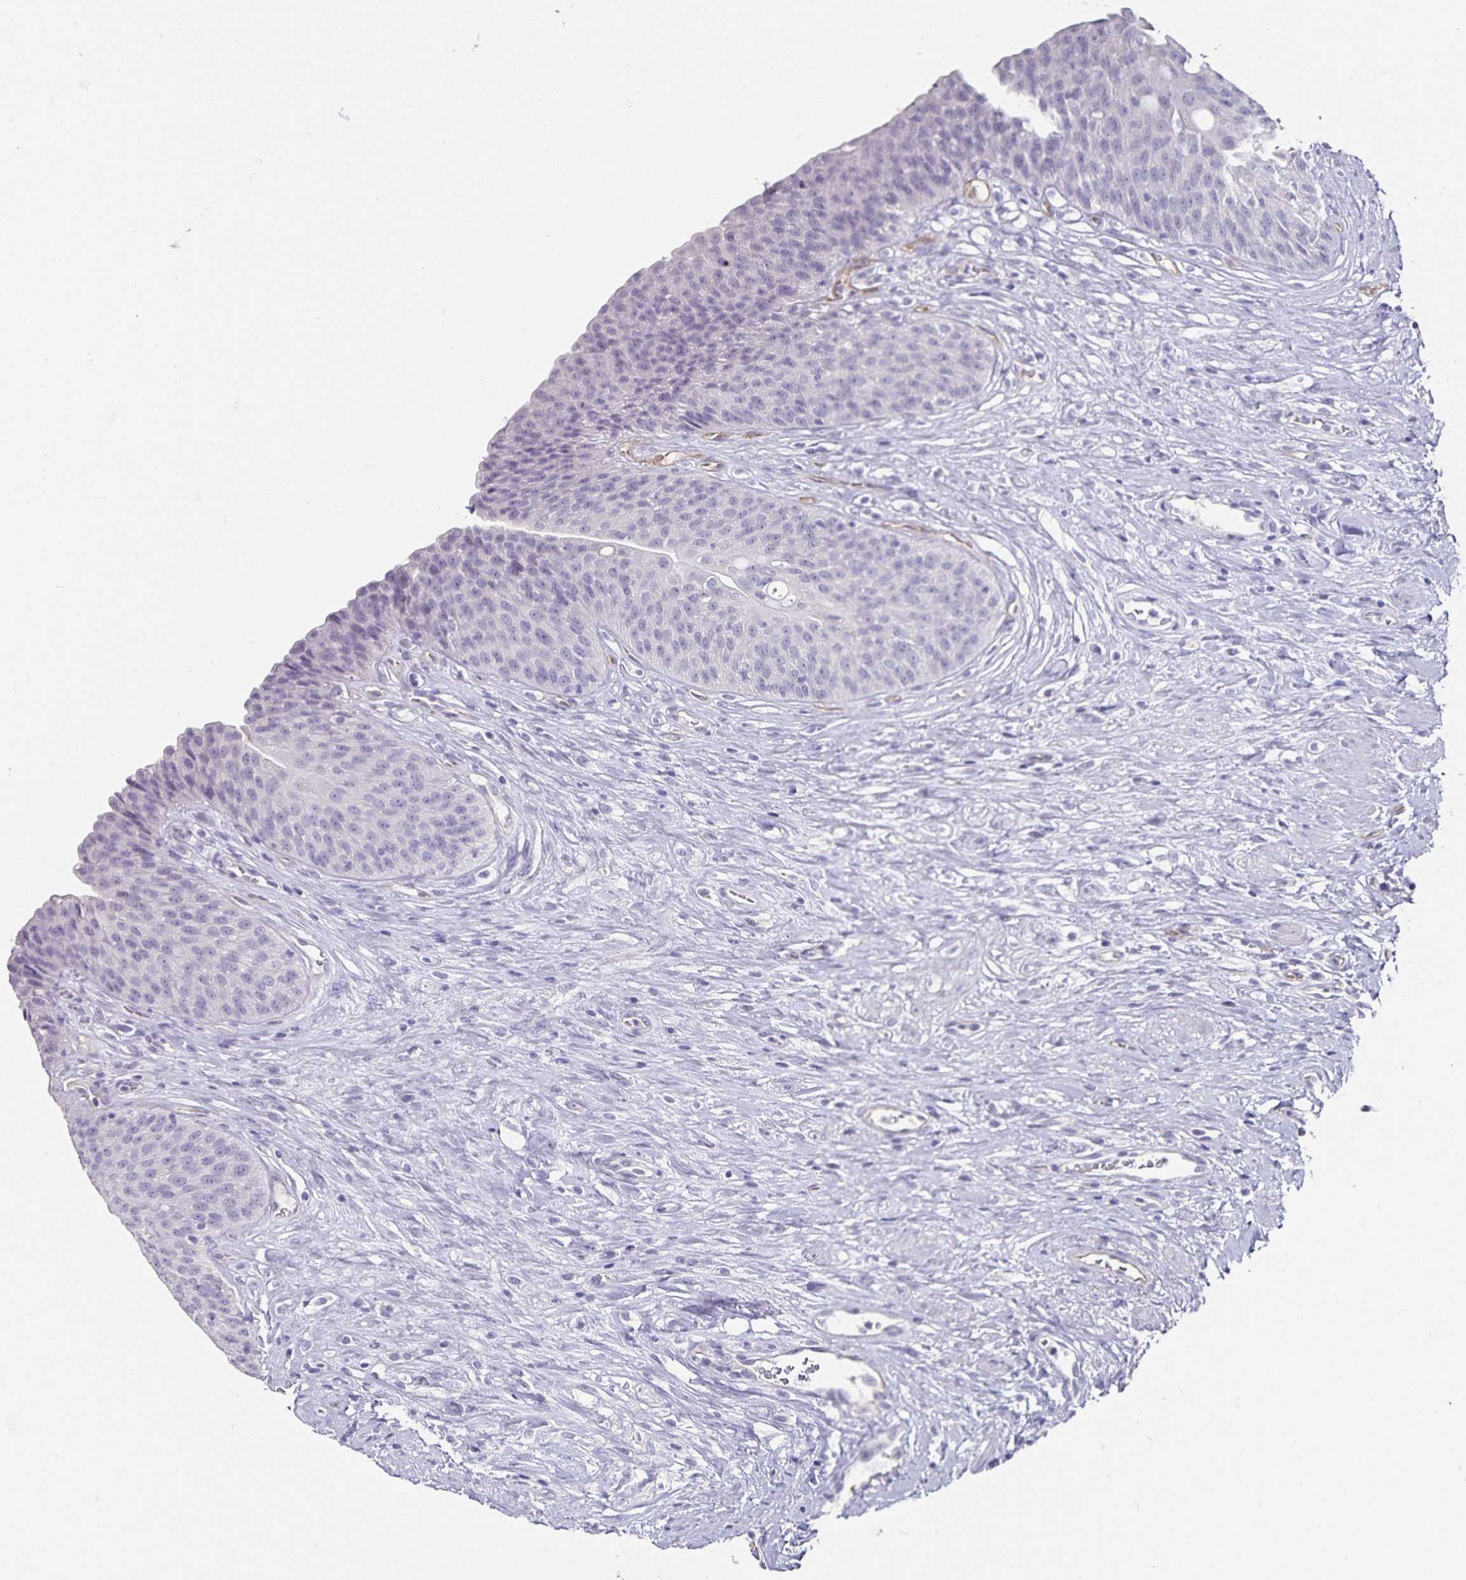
{"staining": {"intensity": "negative", "quantity": "none", "location": "none"}, "tissue": "urinary bladder", "cell_type": "Urothelial cells", "image_type": "normal", "snomed": [{"axis": "morphology", "description": "Normal tissue, NOS"}, {"axis": "topography", "description": "Urinary bladder"}], "caption": "The immunohistochemistry (IHC) micrograph has no significant staining in urothelial cells of urinary bladder.", "gene": "PODXL", "patient": {"sex": "female", "age": 56}}